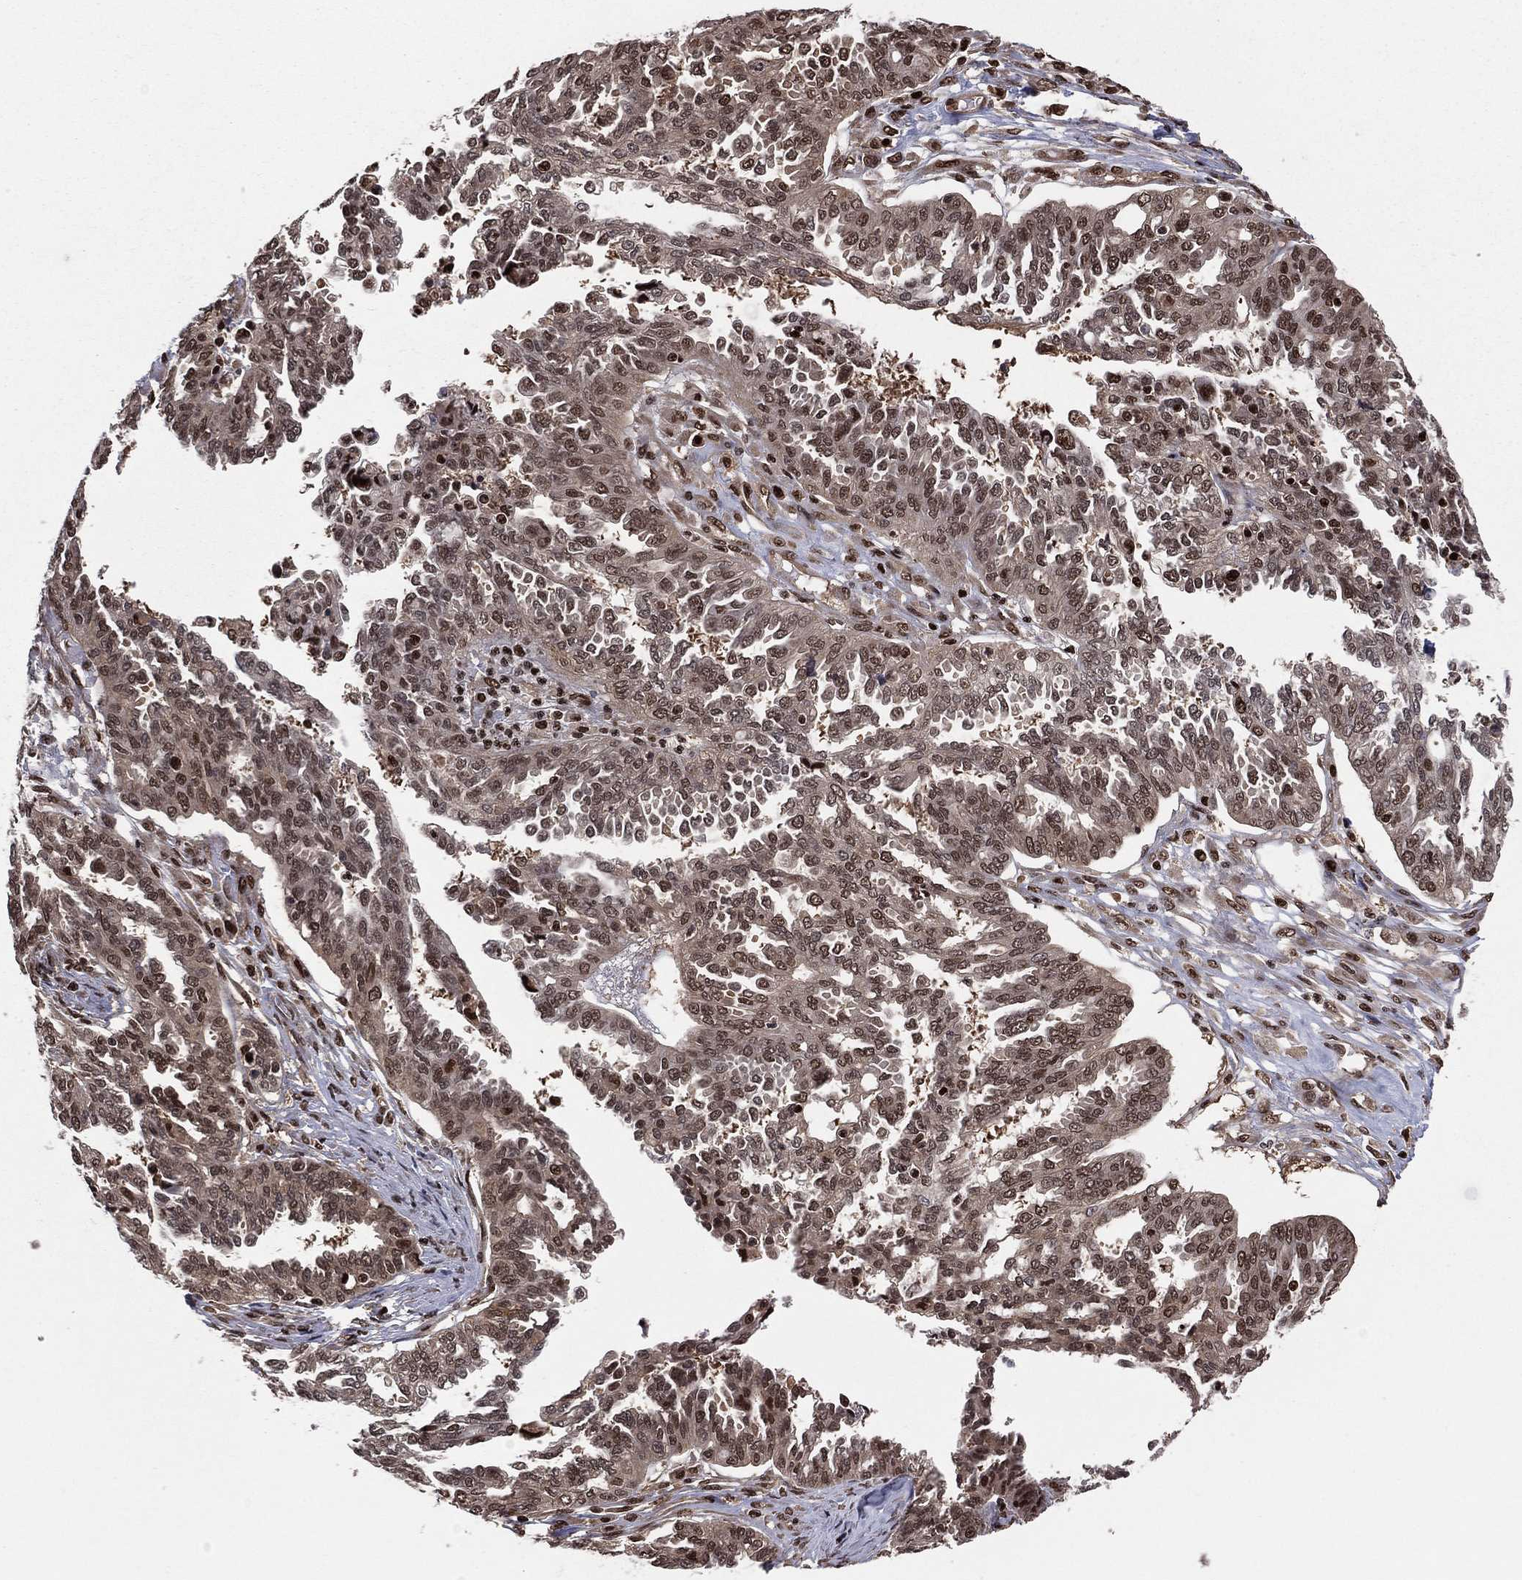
{"staining": {"intensity": "moderate", "quantity": ">75%", "location": "cytoplasmic/membranous,nuclear"}, "tissue": "ovarian cancer", "cell_type": "Tumor cells", "image_type": "cancer", "snomed": [{"axis": "morphology", "description": "Cystadenocarcinoma, serous, NOS"}, {"axis": "topography", "description": "Ovary"}], "caption": "Ovarian cancer (serous cystadenocarcinoma) stained with a brown dye reveals moderate cytoplasmic/membranous and nuclear positive expression in approximately >75% of tumor cells.", "gene": "PSMA1", "patient": {"sex": "female", "age": 67}}